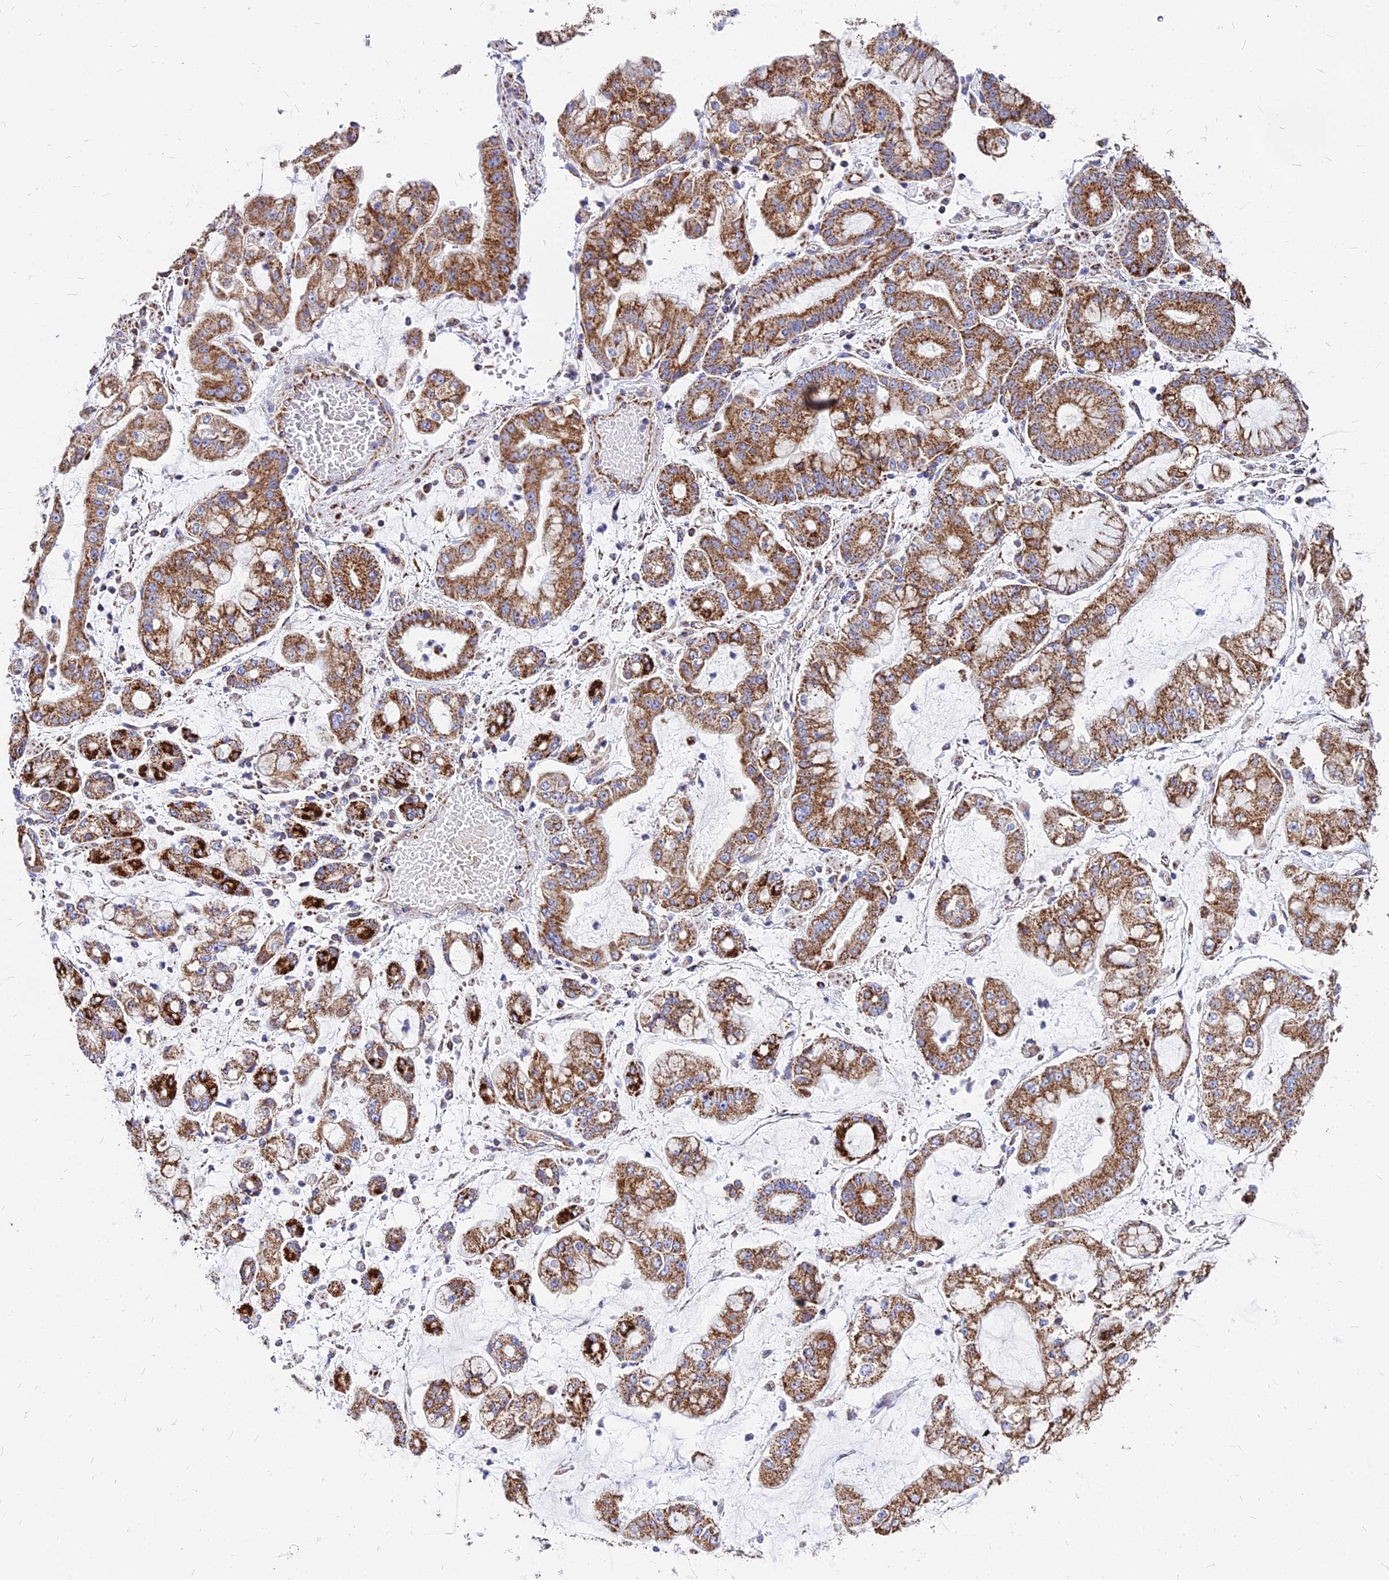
{"staining": {"intensity": "moderate", "quantity": ">75%", "location": "cytoplasmic/membranous"}, "tissue": "stomach cancer", "cell_type": "Tumor cells", "image_type": "cancer", "snomed": [{"axis": "morphology", "description": "Adenocarcinoma, NOS"}, {"axis": "topography", "description": "Stomach"}], "caption": "Immunohistochemical staining of human adenocarcinoma (stomach) demonstrates moderate cytoplasmic/membranous protein positivity in about >75% of tumor cells.", "gene": "DLD", "patient": {"sex": "male", "age": 76}}